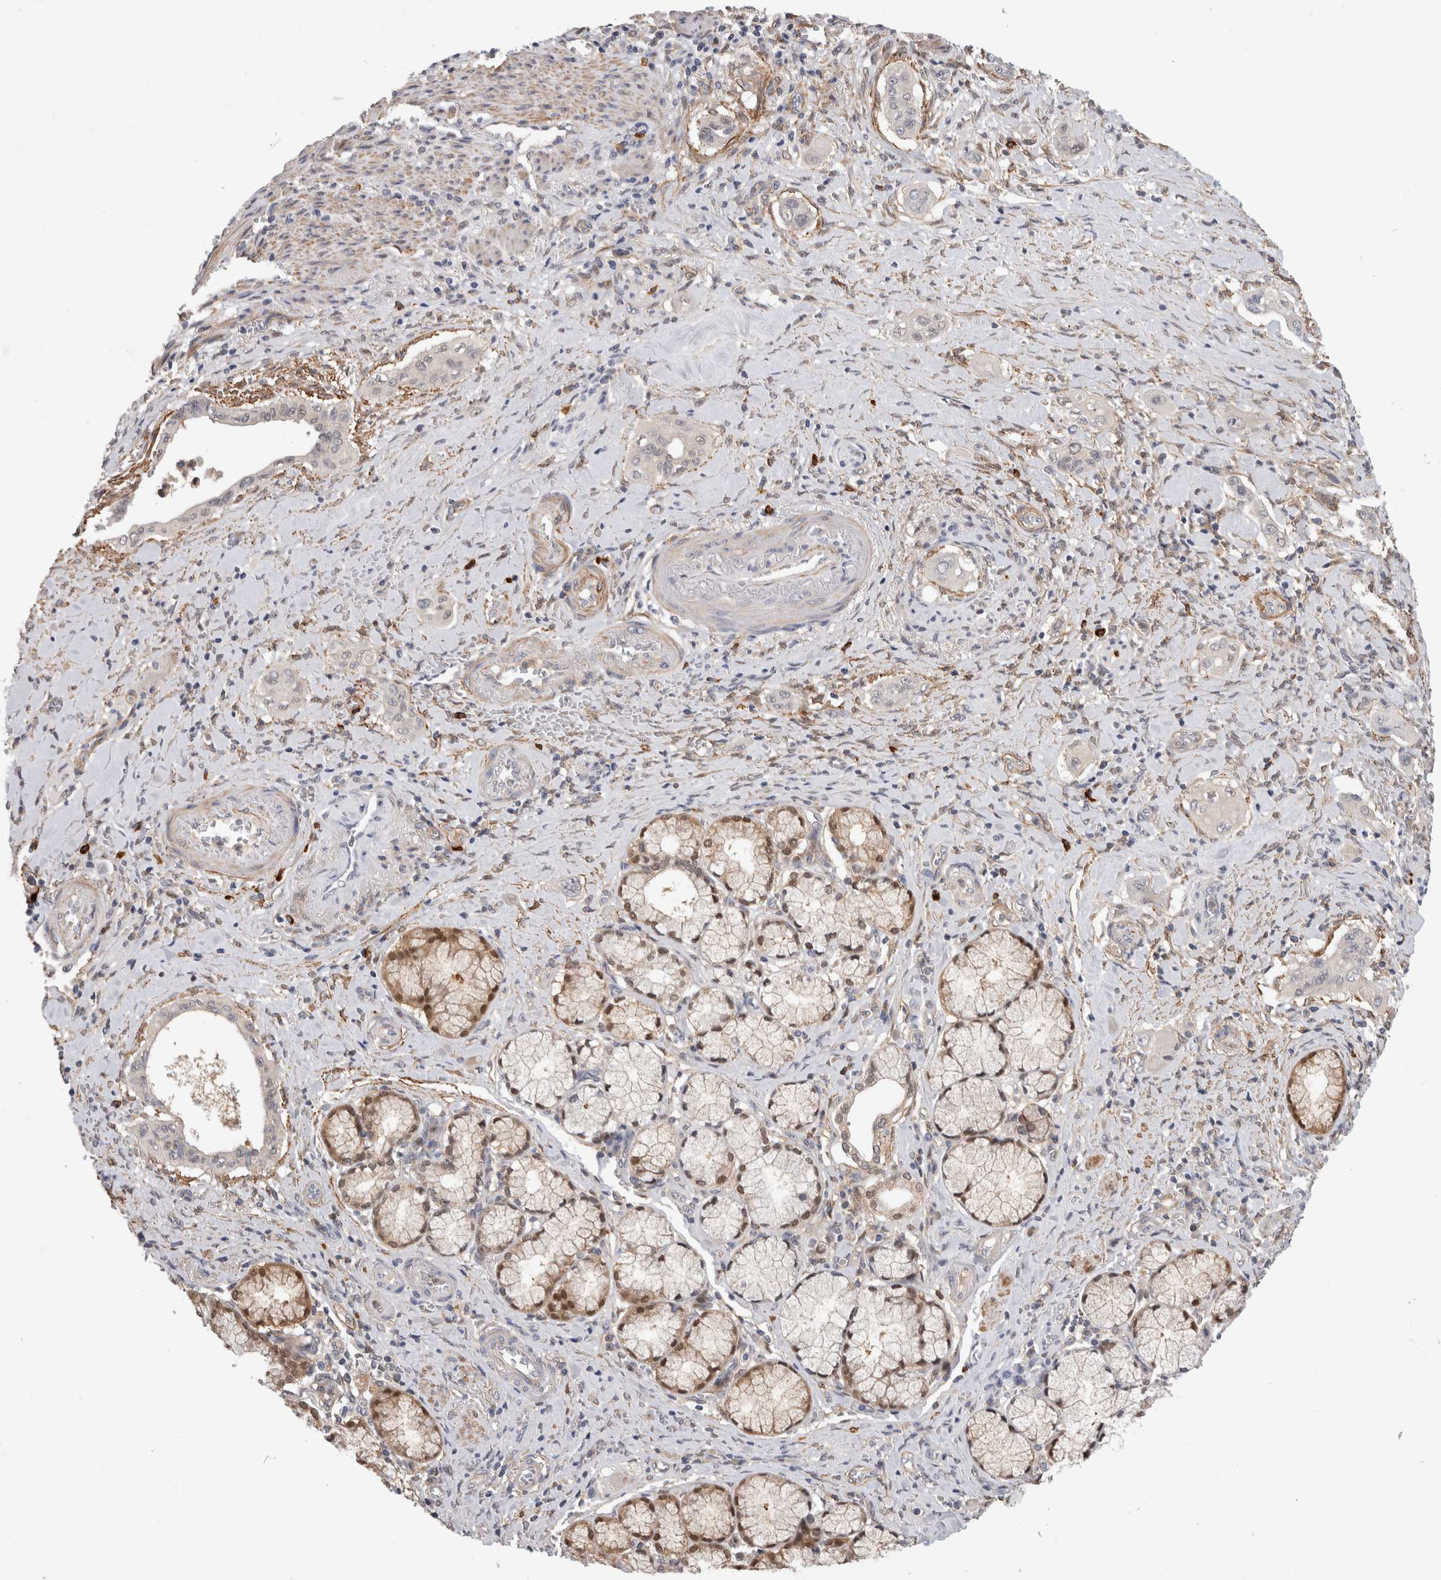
{"staining": {"intensity": "negative", "quantity": "none", "location": "none"}, "tissue": "pancreatic cancer", "cell_type": "Tumor cells", "image_type": "cancer", "snomed": [{"axis": "morphology", "description": "Adenocarcinoma, NOS"}, {"axis": "topography", "description": "Pancreas"}], "caption": "The IHC photomicrograph has no significant positivity in tumor cells of adenocarcinoma (pancreatic) tissue.", "gene": "PGM1", "patient": {"sex": "male", "age": 77}}